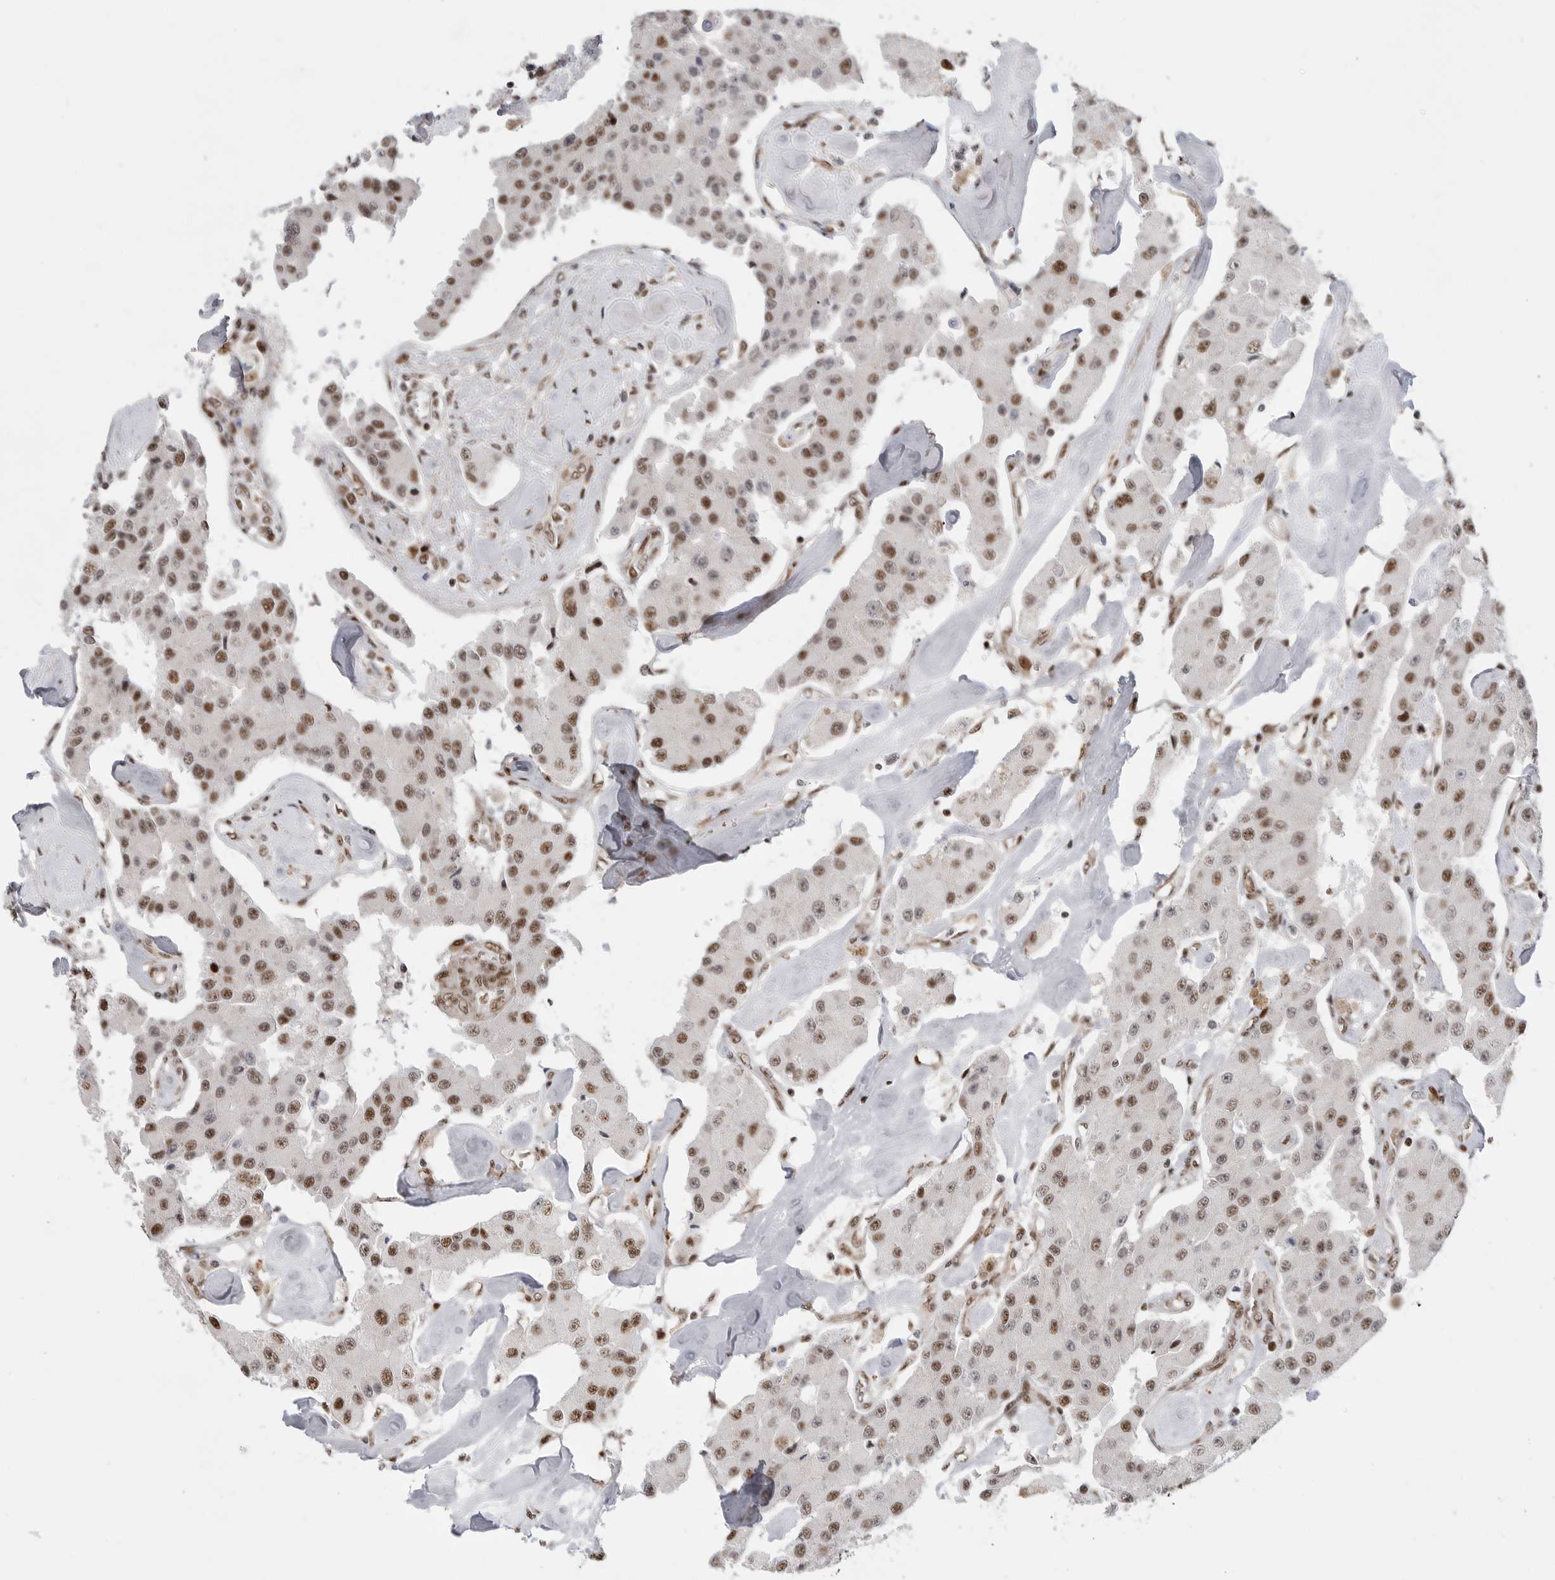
{"staining": {"intensity": "moderate", "quantity": ">75%", "location": "nuclear"}, "tissue": "carcinoid", "cell_type": "Tumor cells", "image_type": "cancer", "snomed": [{"axis": "morphology", "description": "Carcinoid, malignant, NOS"}, {"axis": "topography", "description": "Pancreas"}], "caption": "Protein staining of carcinoid (malignant) tissue reveals moderate nuclear staining in about >75% of tumor cells.", "gene": "GPATCH2", "patient": {"sex": "male", "age": 41}}